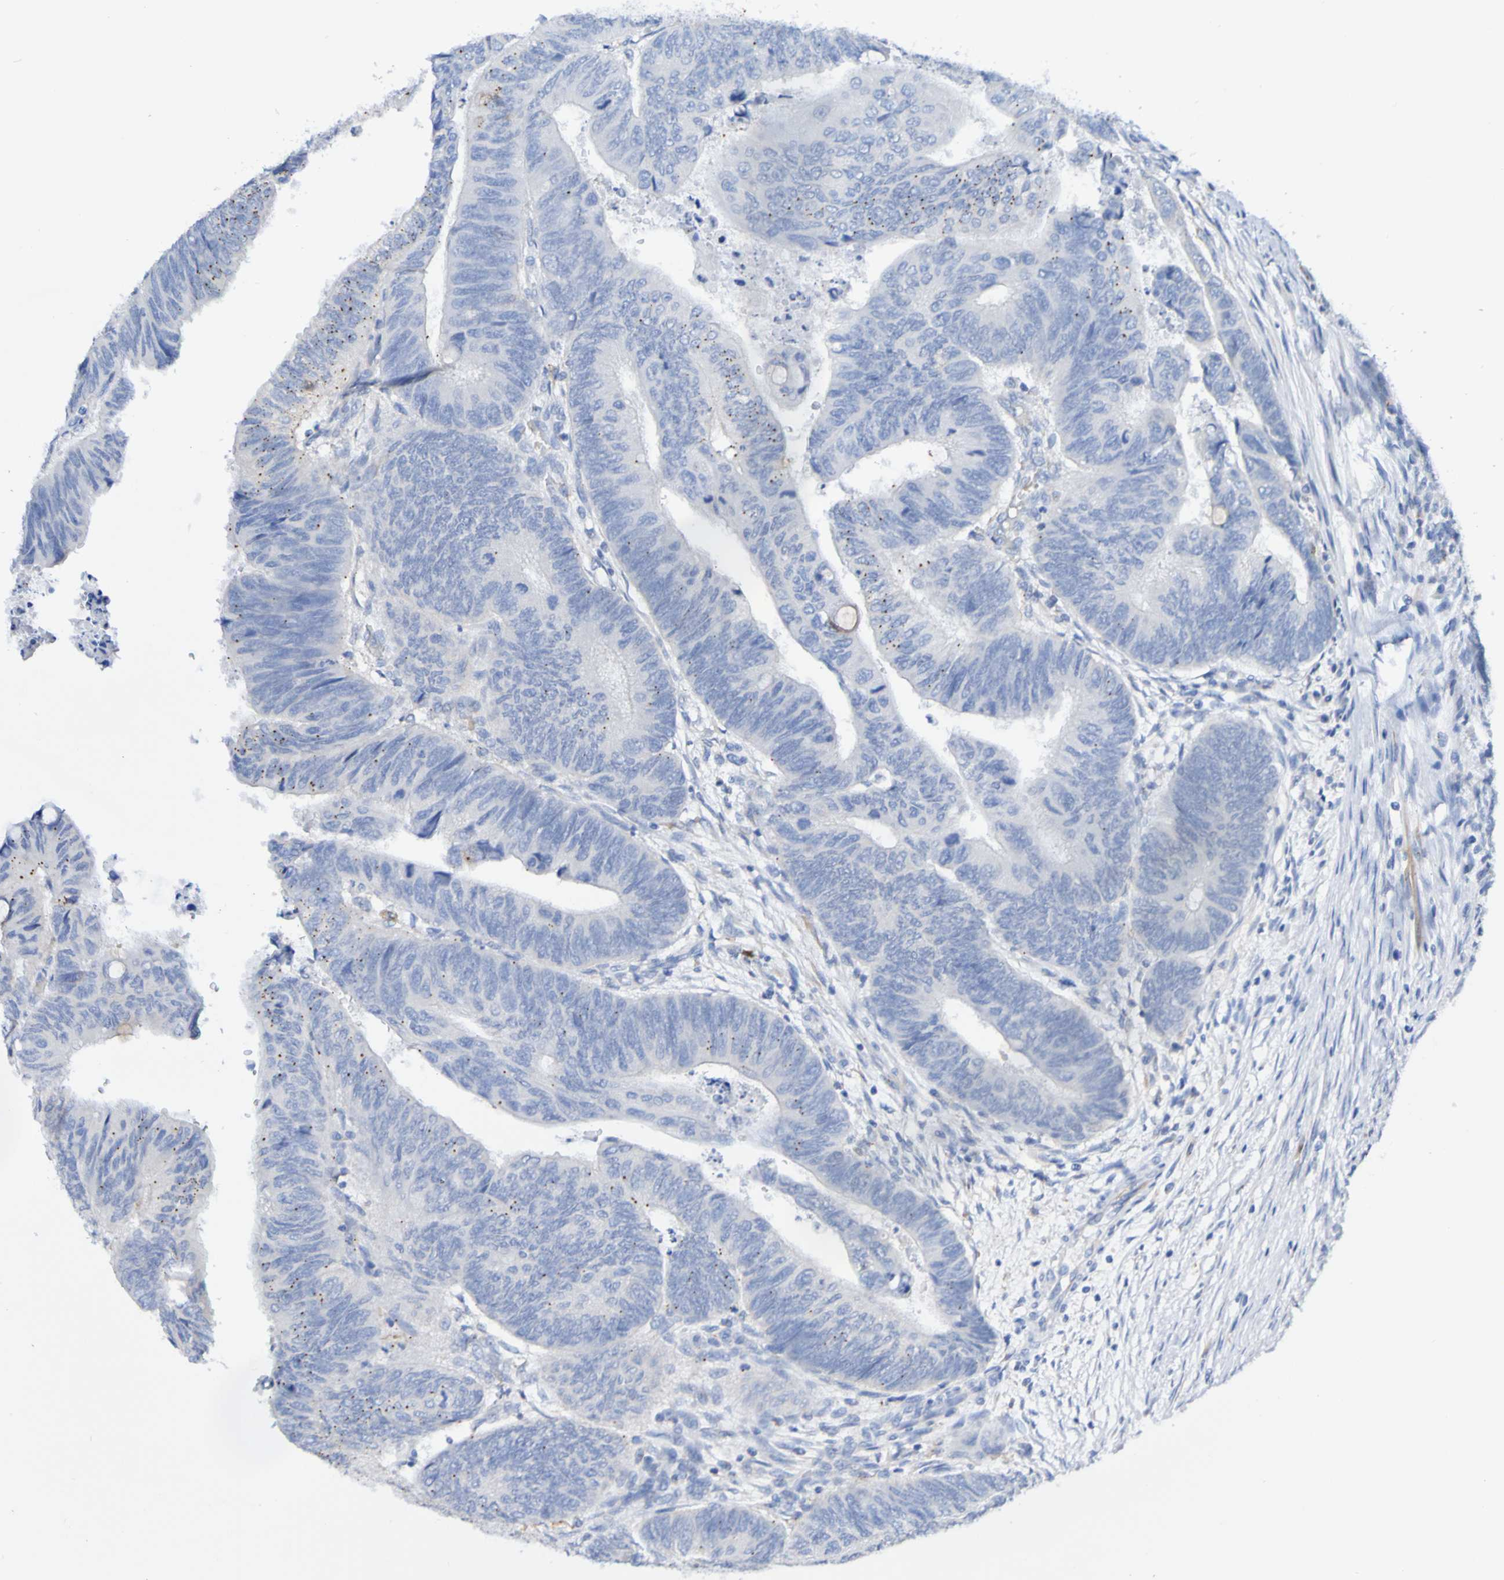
{"staining": {"intensity": "negative", "quantity": "none", "location": "none"}, "tissue": "colorectal cancer", "cell_type": "Tumor cells", "image_type": "cancer", "snomed": [{"axis": "morphology", "description": "Normal tissue, NOS"}, {"axis": "morphology", "description": "Adenocarcinoma, NOS"}, {"axis": "topography", "description": "Rectum"}, {"axis": "topography", "description": "Peripheral nerve tissue"}], "caption": "Human adenocarcinoma (colorectal) stained for a protein using immunohistochemistry (IHC) exhibits no expression in tumor cells.", "gene": "SEZ6", "patient": {"sex": "male", "age": 92}}